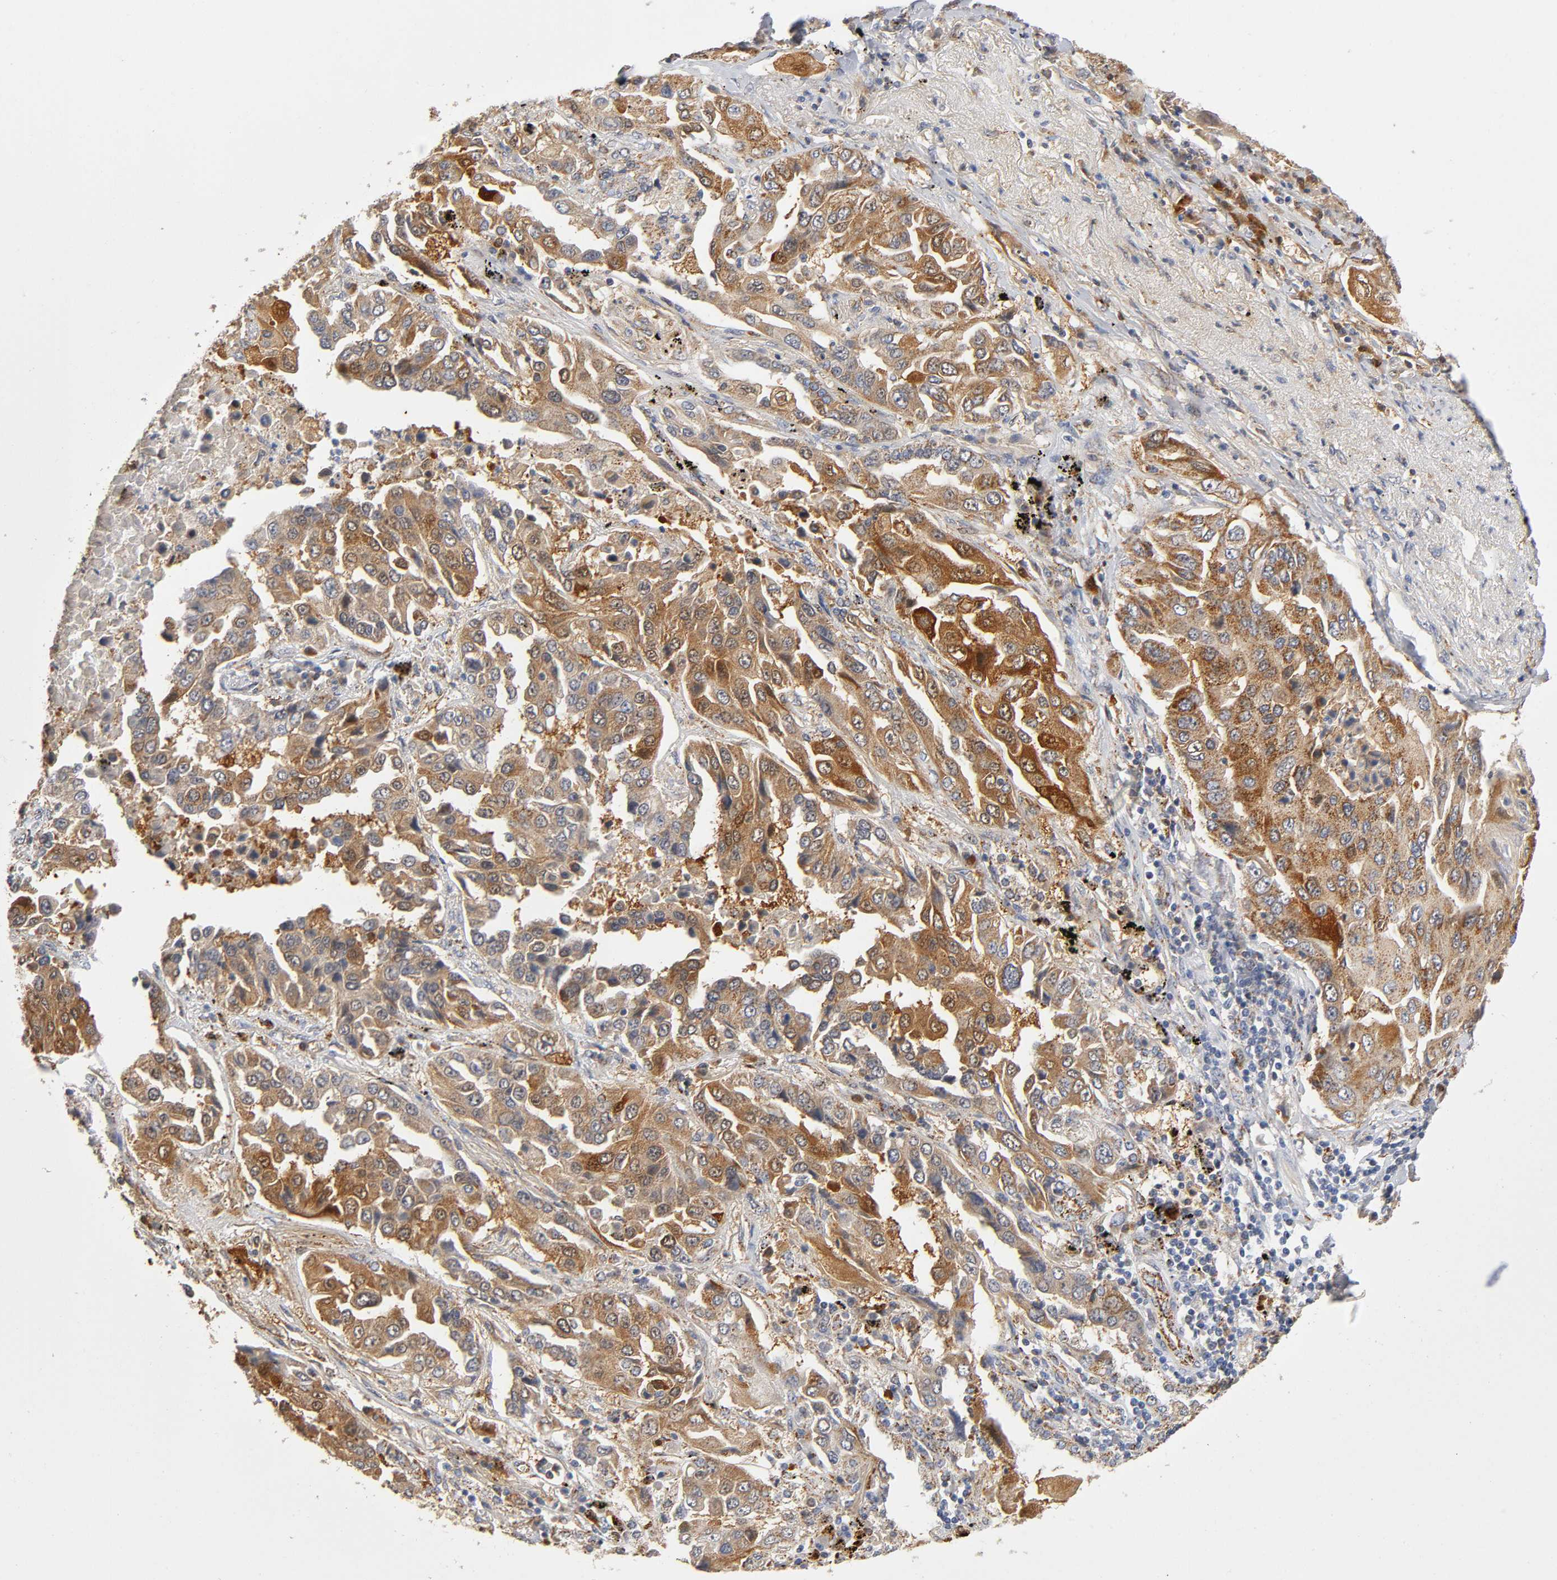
{"staining": {"intensity": "strong", "quantity": ">75%", "location": "cytoplasmic/membranous,nuclear"}, "tissue": "lung cancer", "cell_type": "Tumor cells", "image_type": "cancer", "snomed": [{"axis": "morphology", "description": "Adenocarcinoma, NOS"}, {"axis": "topography", "description": "Lung"}], "caption": "The image demonstrates a brown stain indicating the presence of a protein in the cytoplasmic/membranous and nuclear of tumor cells in adenocarcinoma (lung).", "gene": "ISG15", "patient": {"sex": "female", "age": 65}}